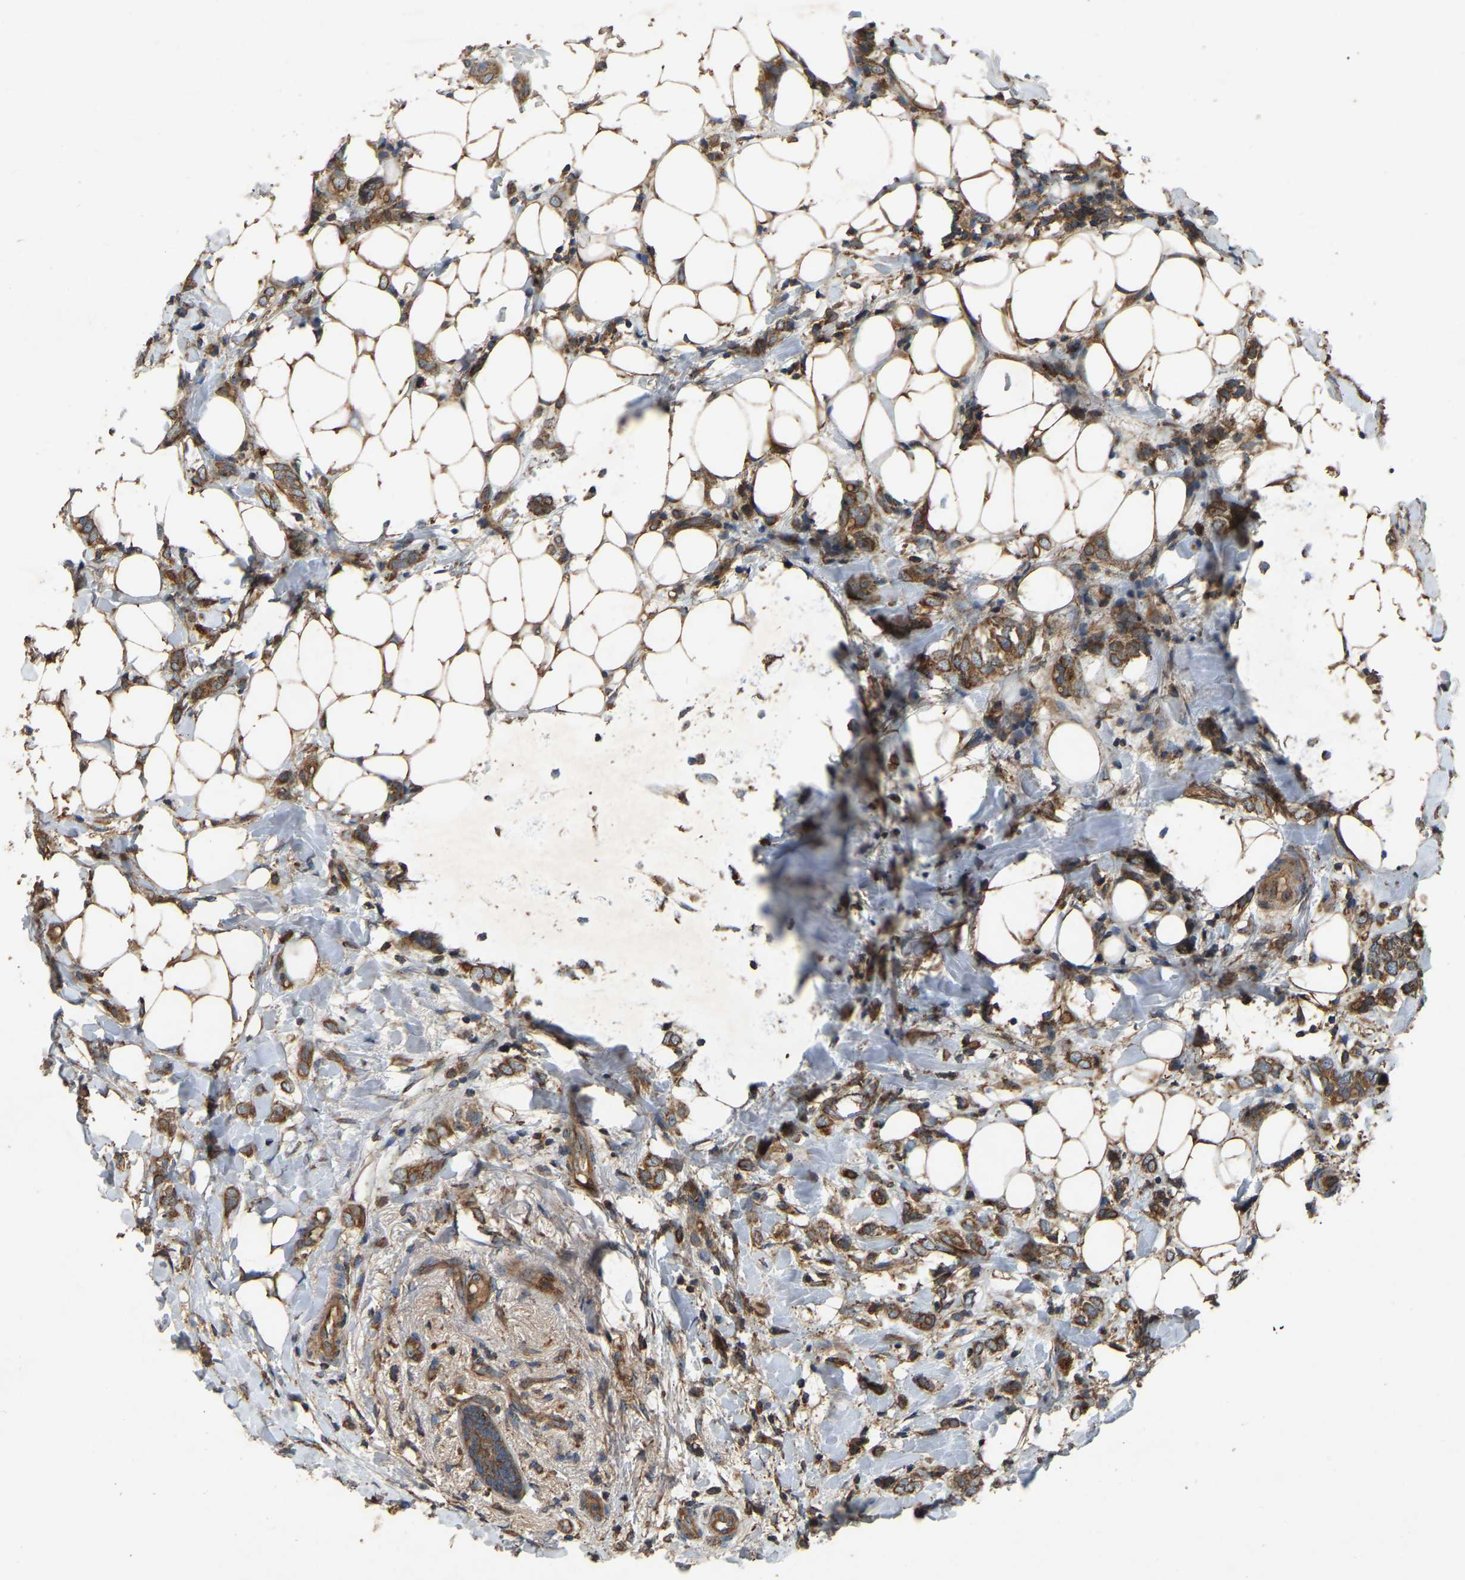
{"staining": {"intensity": "strong", "quantity": ">75%", "location": "cytoplasmic/membranous"}, "tissue": "breast cancer", "cell_type": "Tumor cells", "image_type": "cancer", "snomed": [{"axis": "morphology", "description": "Normal tissue, NOS"}, {"axis": "morphology", "description": "Lobular carcinoma"}, {"axis": "topography", "description": "Breast"}], "caption": "A high amount of strong cytoplasmic/membranous staining is seen in about >75% of tumor cells in breast lobular carcinoma tissue.", "gene": "SAMD9L", "patient": {"sex": "female", "age": 47}}